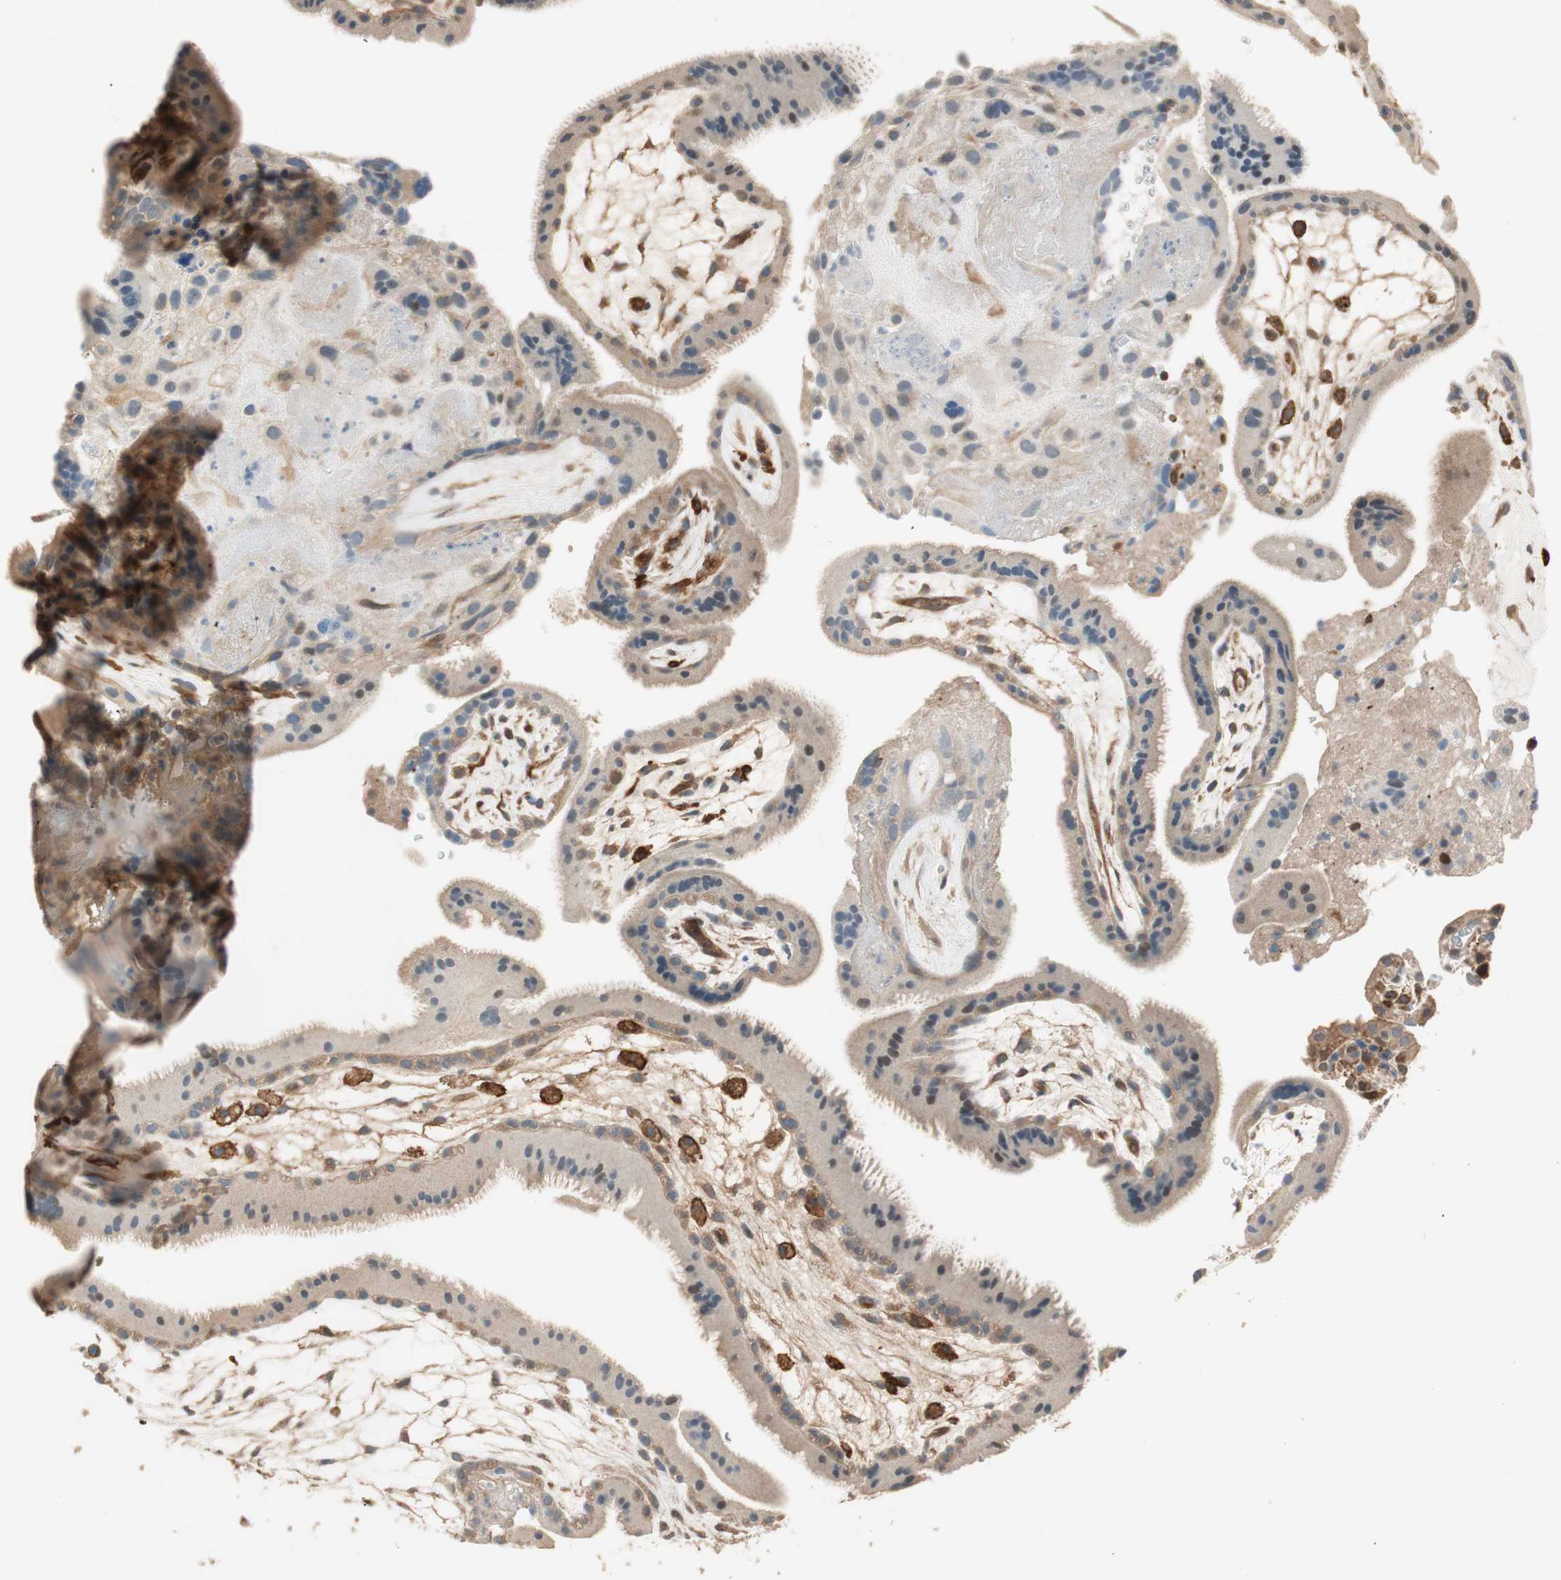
{"staining": {"intensity": "moderate", "quantity": ">75%", "location": "cytoplasmic/membranous"}, "tissue": "placenta", "cell_type": "Trophoblastic cells", "image_type": "normal", "snomed": [{"axis": "morphology", "description": "Normal tissue, NOS"}, {"axis": "topography", "description": "Placenta"}], "caption": "Human placenta stained with a brown dye reveals moderate cytoplasmic/membranous positive expression in approximately >75% of trophoblastic cells.", "gene": "BIN1", "patient": {"sex": "female", "age": 19}}